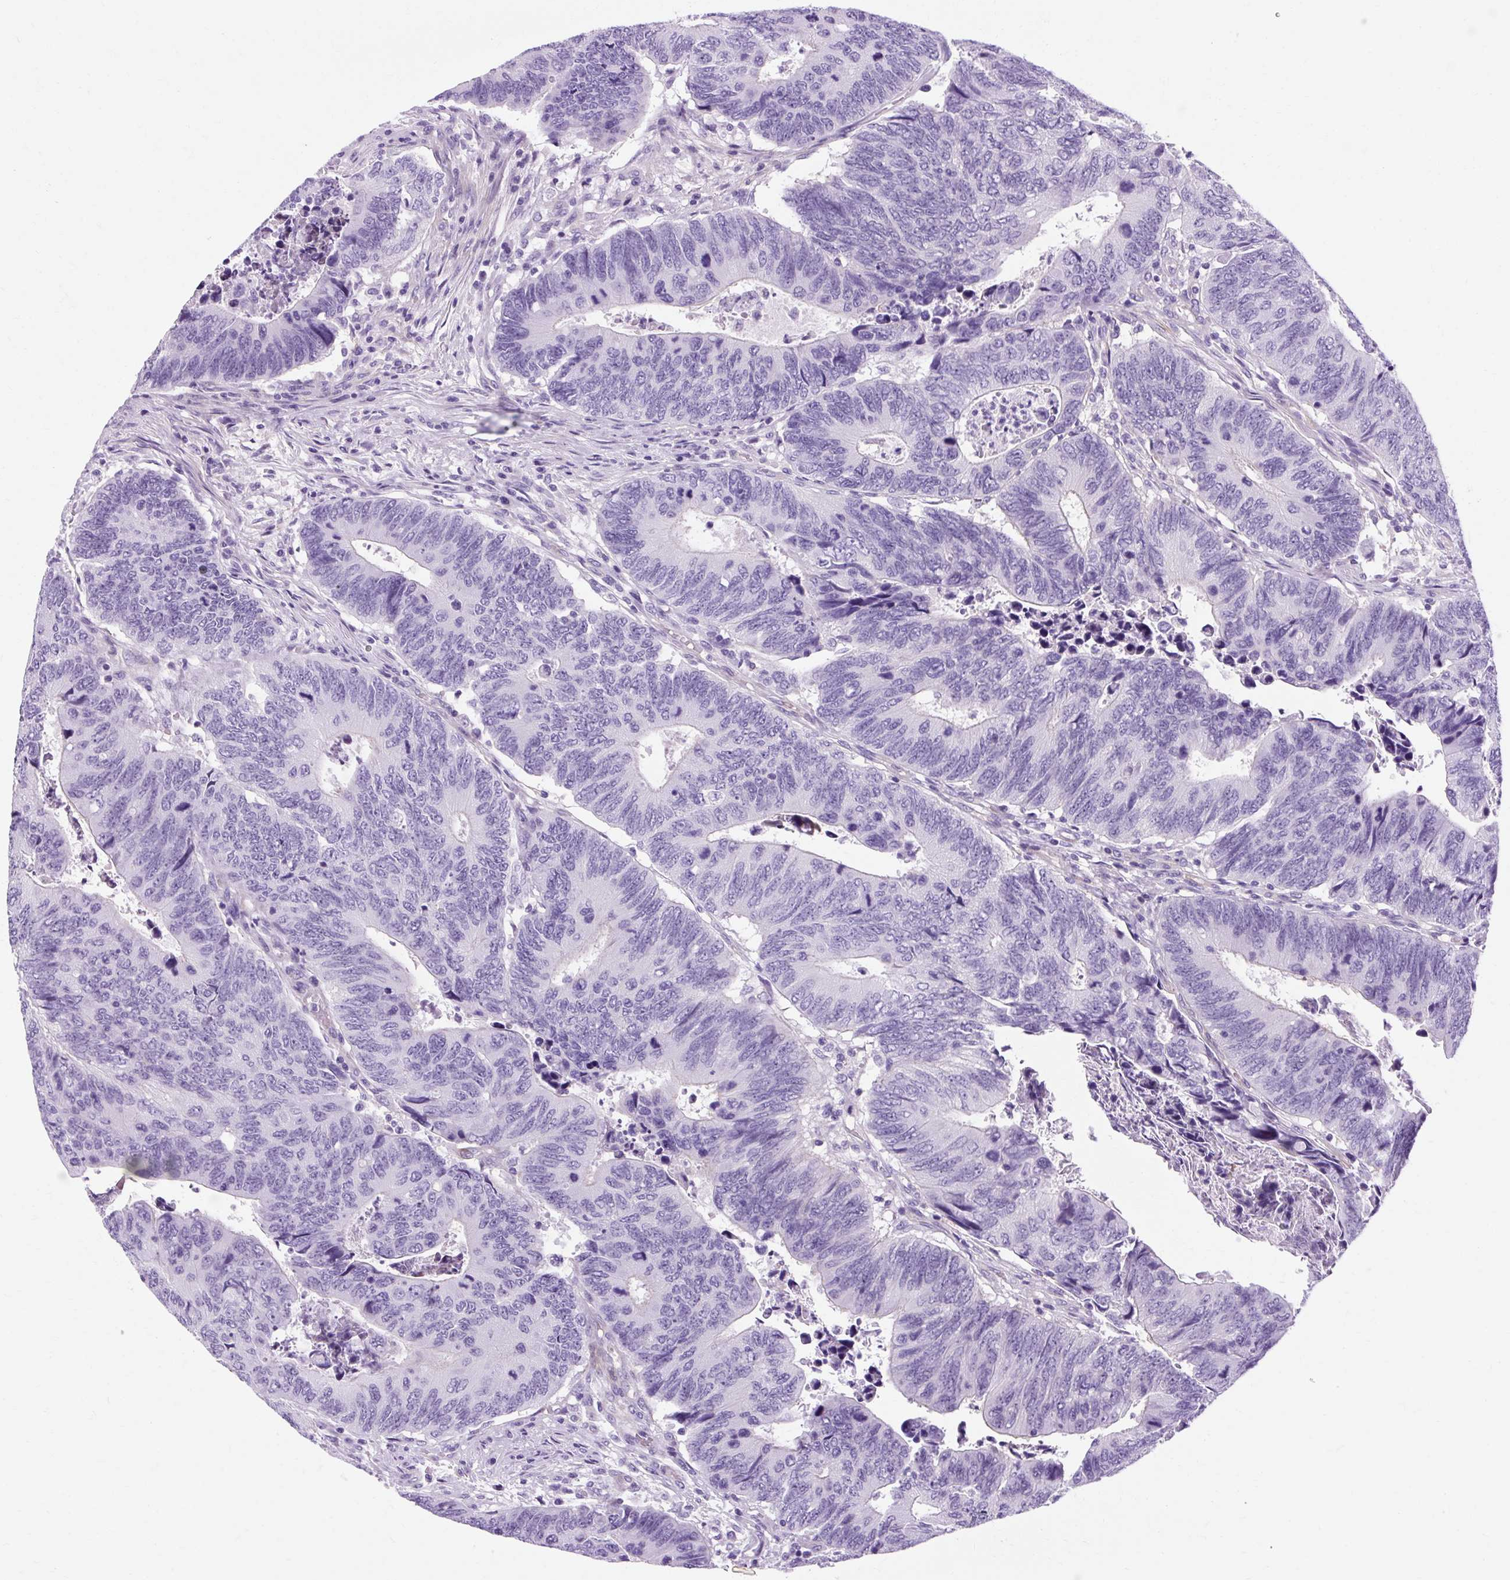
{"staining": {"intensity": "negative", "quantity": "none", "location": "none"}, "tissue": "colorectal cancer", "cell_type": "Tumor cells", "image_type": "cancer", "snomed": [{"axis": "morphology", "description": "Adenocarcinoma, NOS"}, {"axis": "topography", "description": "Colon"}], "caption": "This histopathology image is of colorectal cancer (adenocarcinoma) stained with immunohistochemistry to label a protein in brown with the nuclei are counter-stained blue. There is no staining in tumor cells.", "gene": "OOEP", "patient": {"sex": "male", "age": 87}}